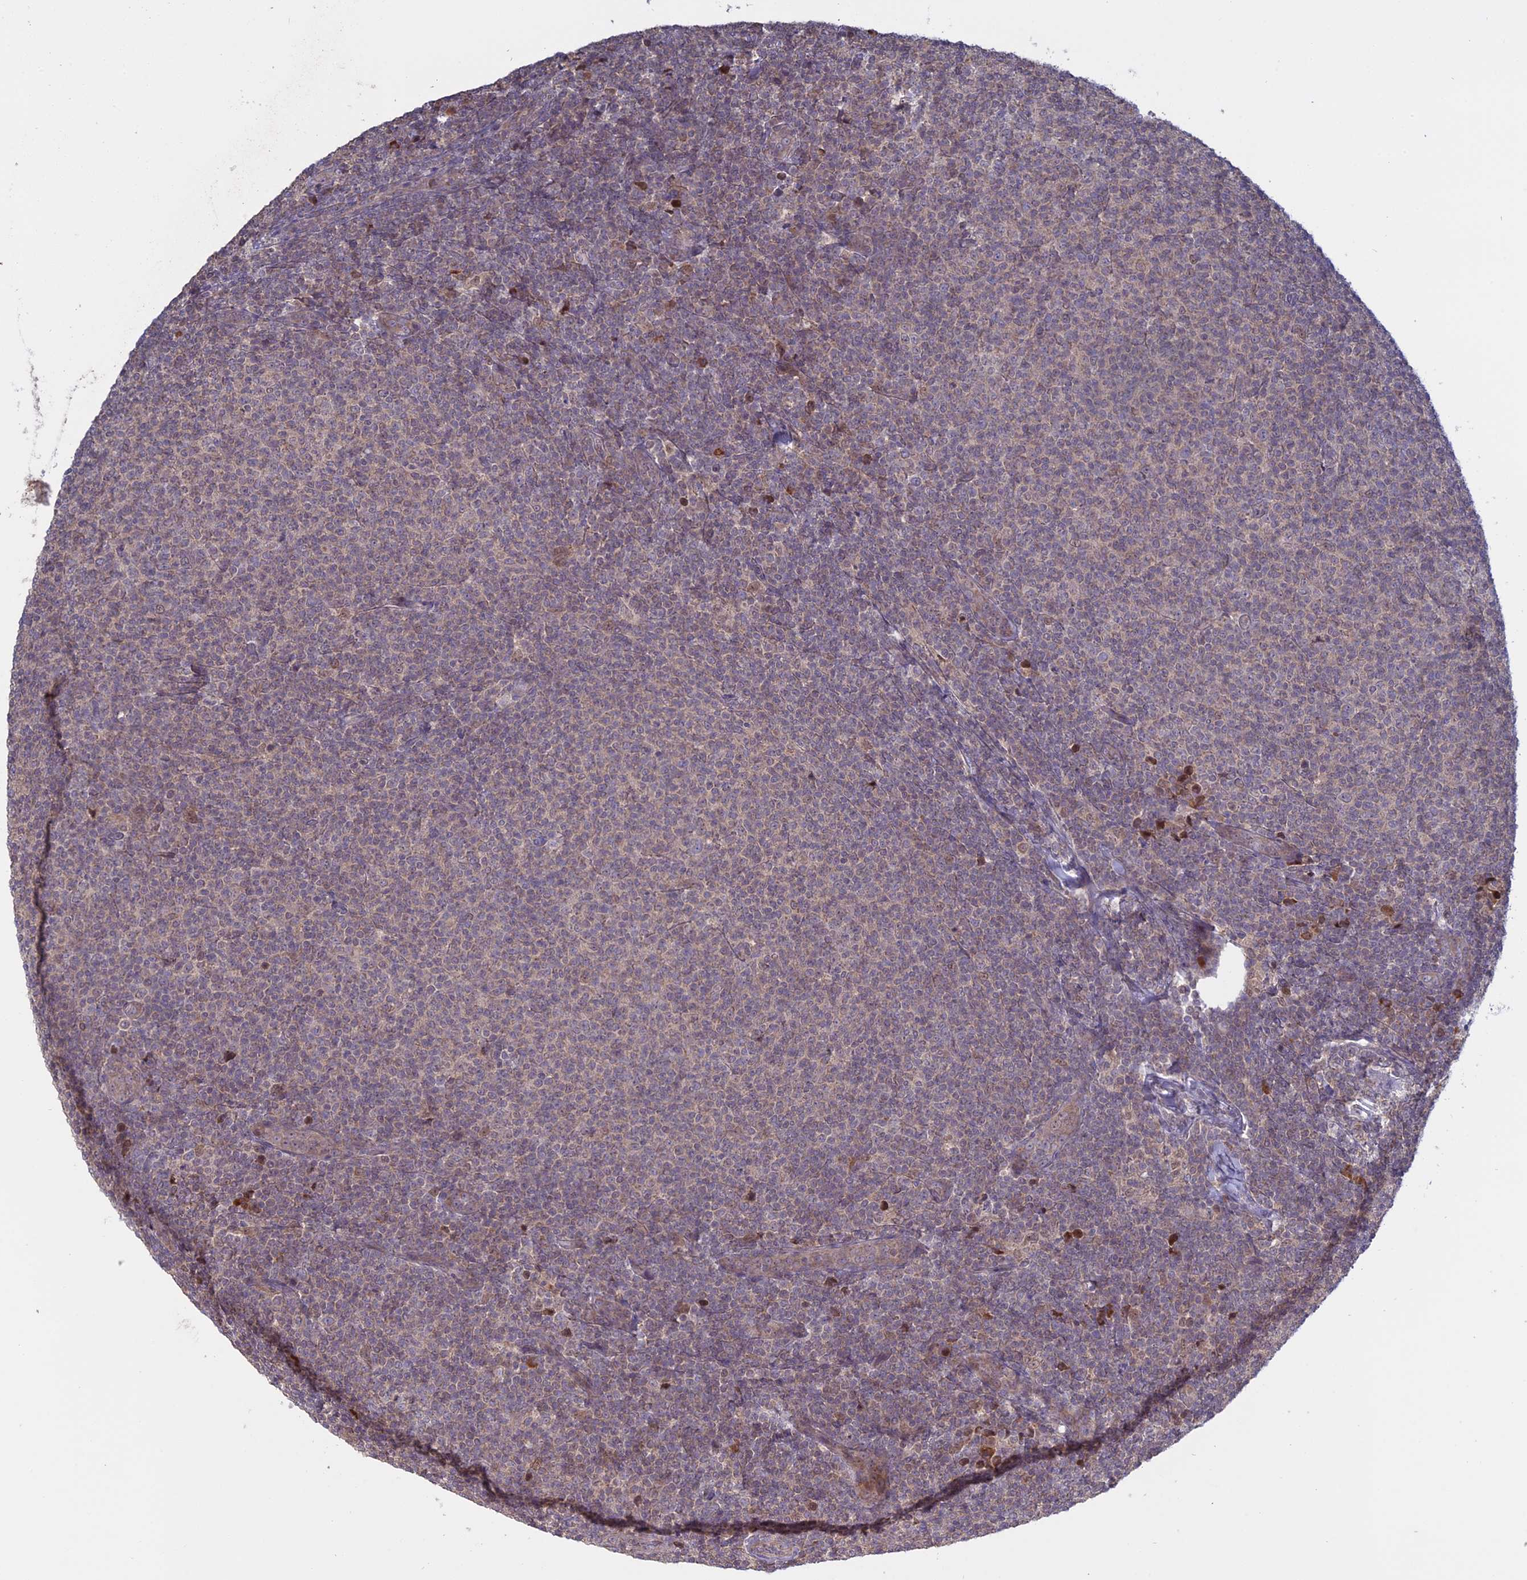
{"staining": {"intensity": "weak", "quantity": "25%-75%", "location": "cytoplasmic/membranous"}, "tissue": "lymphoma", "cell_type": "Tumor cells", "image_type": "cancer", "snomed": [{"axis": "morphology", "description": "Malignant lymphoma, non-Hodgkin's type, Low grade"}, {"axis": "topography", "description": "Lymph node"}], "caption": "High-magnification brightfield microscopy of malignant lymphoma, non-Hodgkin's type (low-grade) stained with DAB (brown) and counterstained with hematoxylin (blue). tumor cells exhibit weak cytoplasmic/membranous staining is seen in approximately25%-75% of cells.", "gene": "TMEM208", "patient": {"sex": "male", "age": 66}}